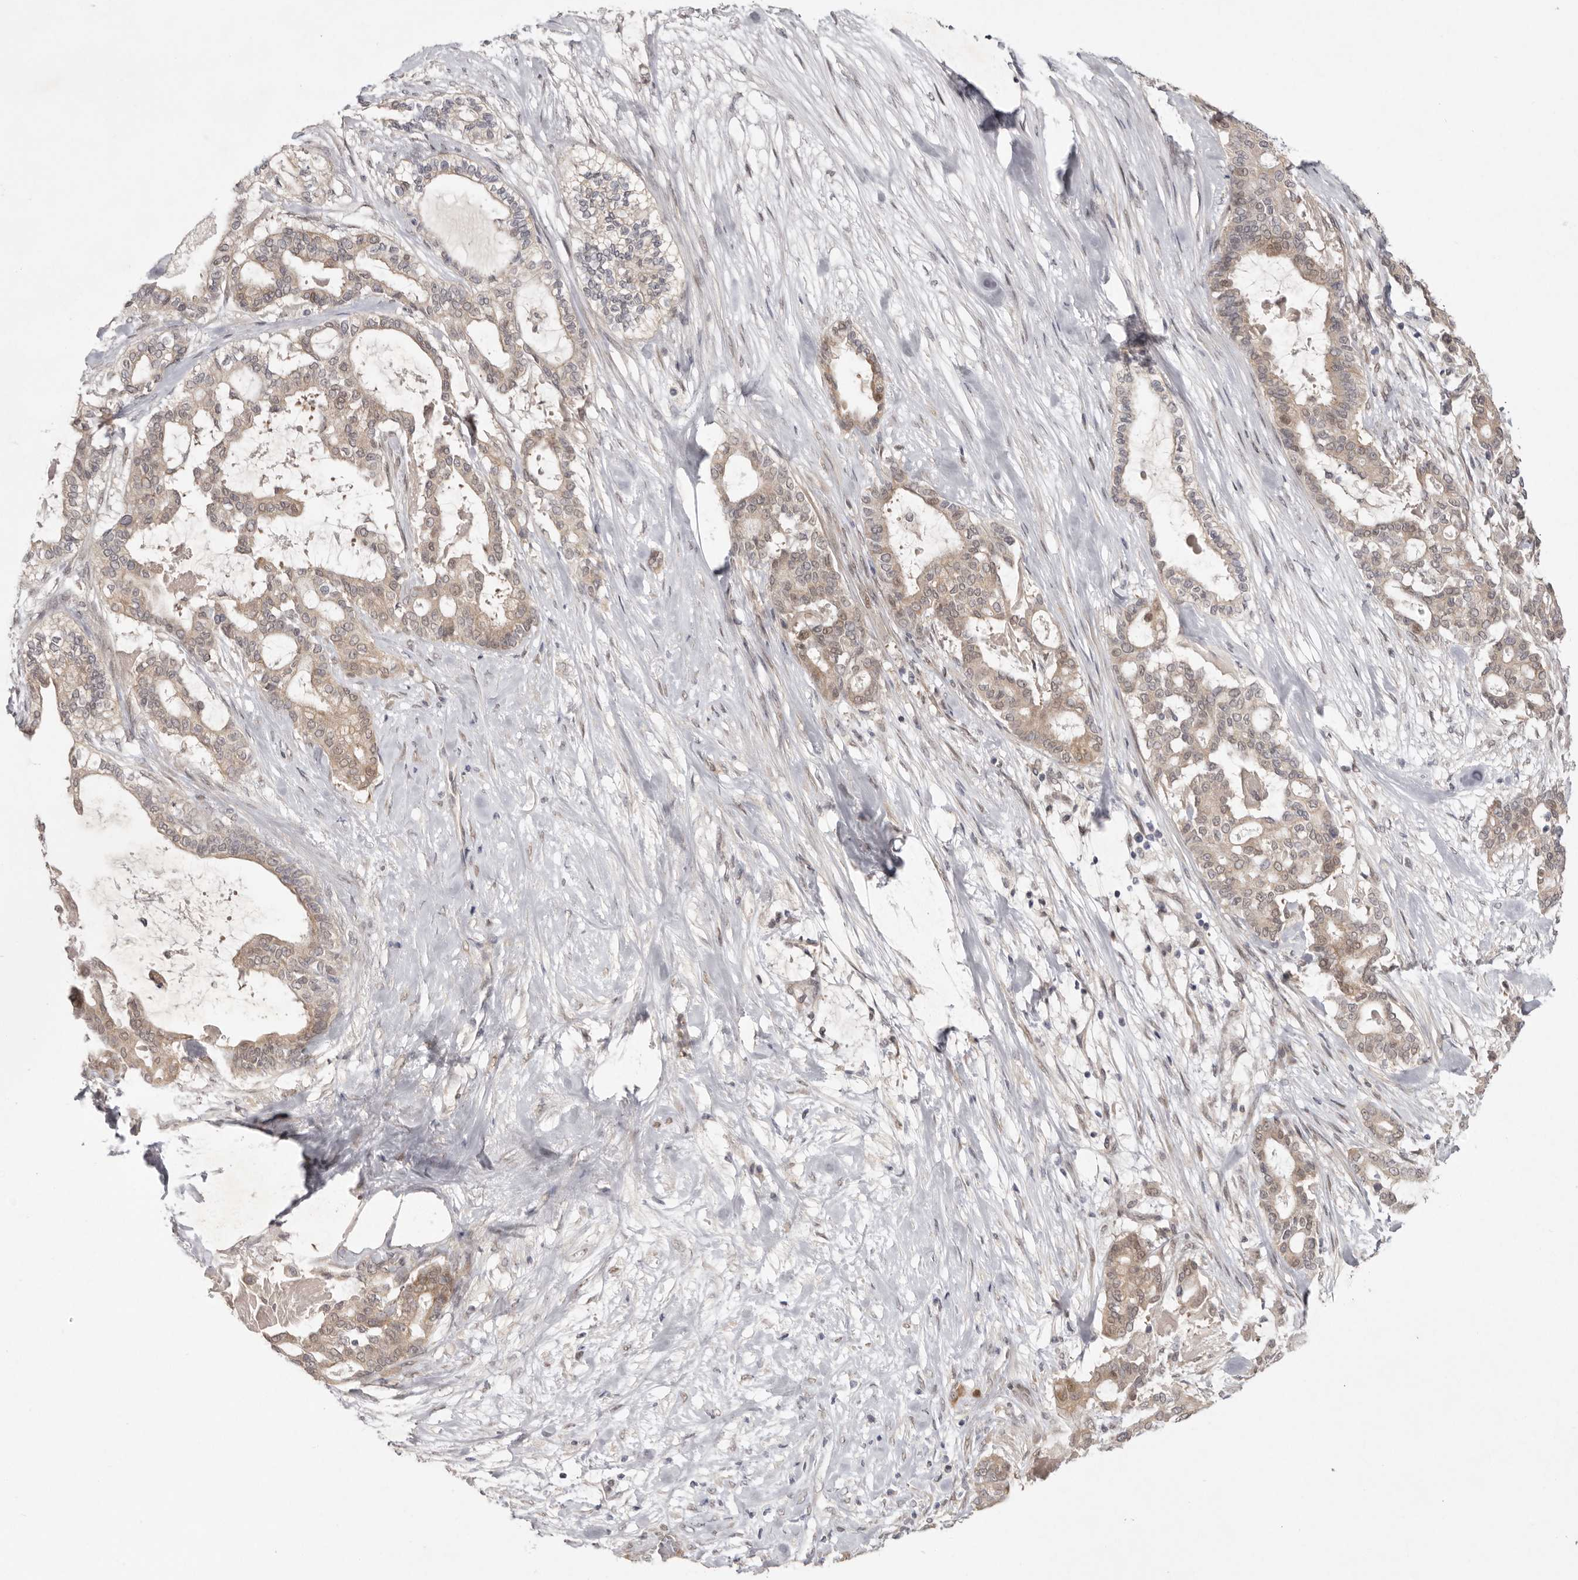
{"staining": {"intensity": "moderate", "quantity": ">75%", "location": "cytoplasmic/membranous"}, "tissue": "pancreatic cancer", "cell_type": "Tumor cells", "image_type": "cancer", "snomed": [{"axis": "morphology", "description": "Adenocarcinoma, NOS"}, {"axis": "topography", "description": "Pancreas"}], "caption": "This image displays IHC staining of adenocarcinoma (pancreatic), with medium moderate cytoplasmic/membranous staining in approximately >75% of tumor cells.", "gene": "NSUN4", "patient": {"sex": "male", "age": 63}}